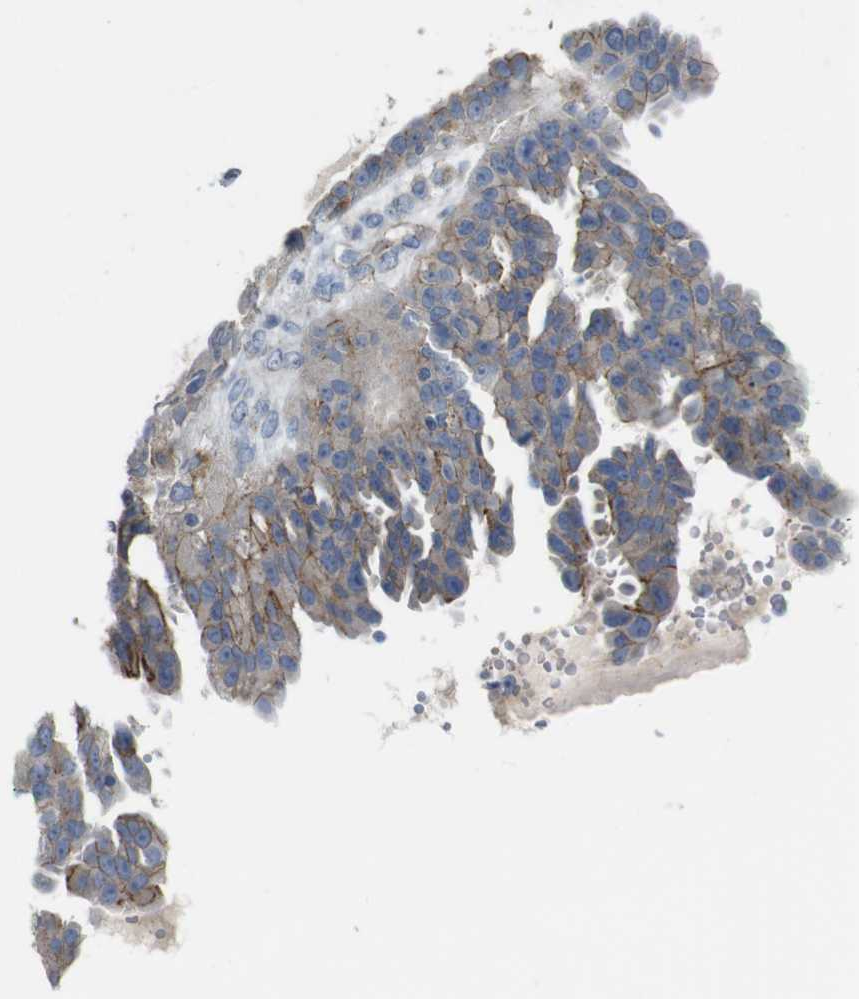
{"staining": {"intensity": "moderate", "quantity": "<25%", "location": "cytoplasmic/membranous"}, "tissue": "ovarian cancer", "cell_type": "Tumor cells", "image_type": "cancer", "snomed": [{"axis": "morphology", "description": "Cystadenocarcinoma, serous, NOS"}, {"axis": "topography", "description": "Ovary"}], "caption": "DAB (3,3'-diaminobenzidine) immunohistochemical staining of serous cystadenocarcinoma (ovarian) exhibits moderate cytoplasmic/membranous protein staining in about <25% of tumor cells.", "gene": "NHLRC3", "patient": {"sex": "female", "age": 58}}